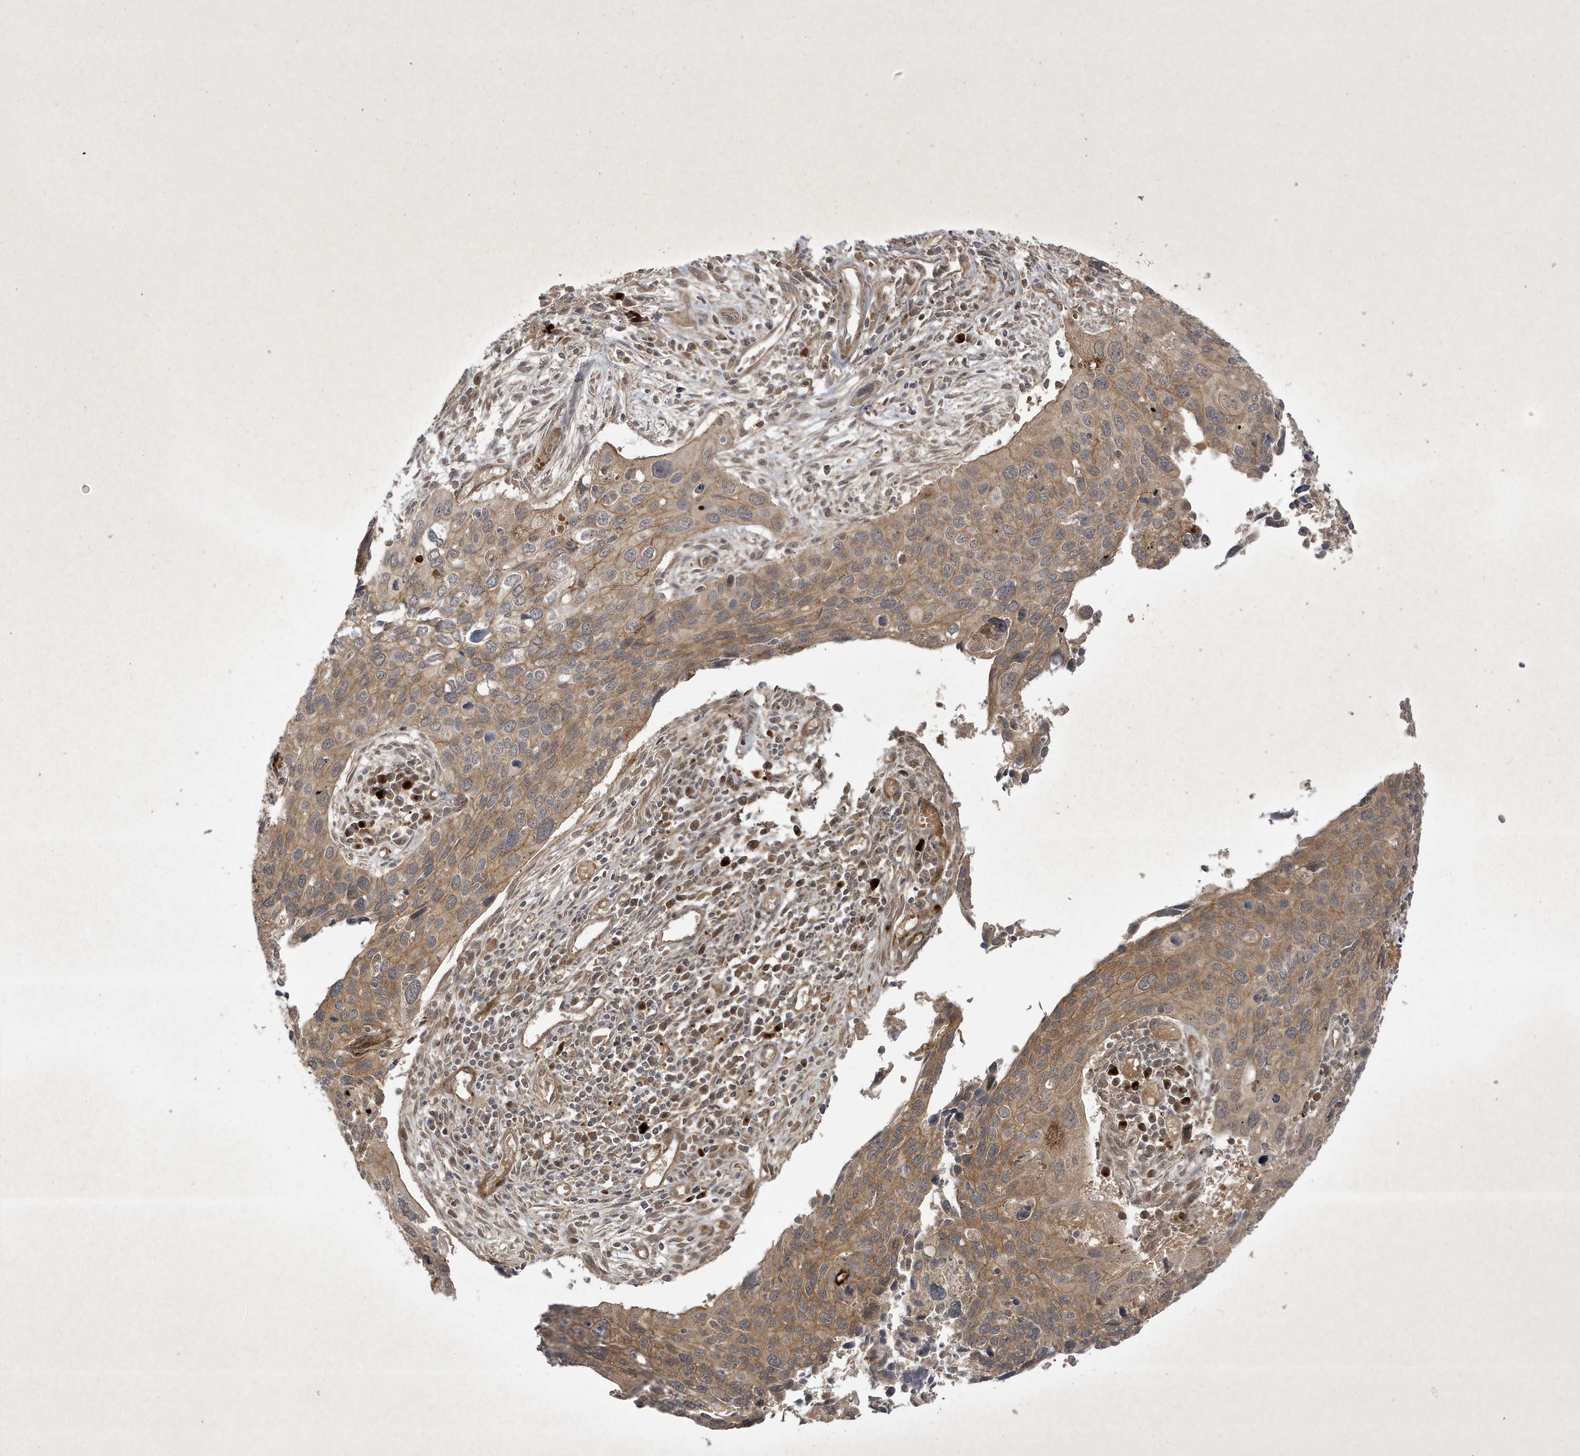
{"staining": {"intensity": "weak", "quantity": ">75%", "location": "cytoplasmic/membranous"}, "tissue": "cervical cancer", "cell_type": "Tumor cells", "image_type": "cancer", "snomed": [{"axis": "morphology", "description": "Squamous cell carcinoma, NOS"}, {"axis": "topography", "description": "Cervix"}], "caption": "The image exhibits a brown stain indicating the presence of a protein in the cytoplasmic/membranous of tumor cells in squamous cell carcinoma (cervical).", "gene": "FAM83C", "patient": {"sex": "female", "age": 55}}